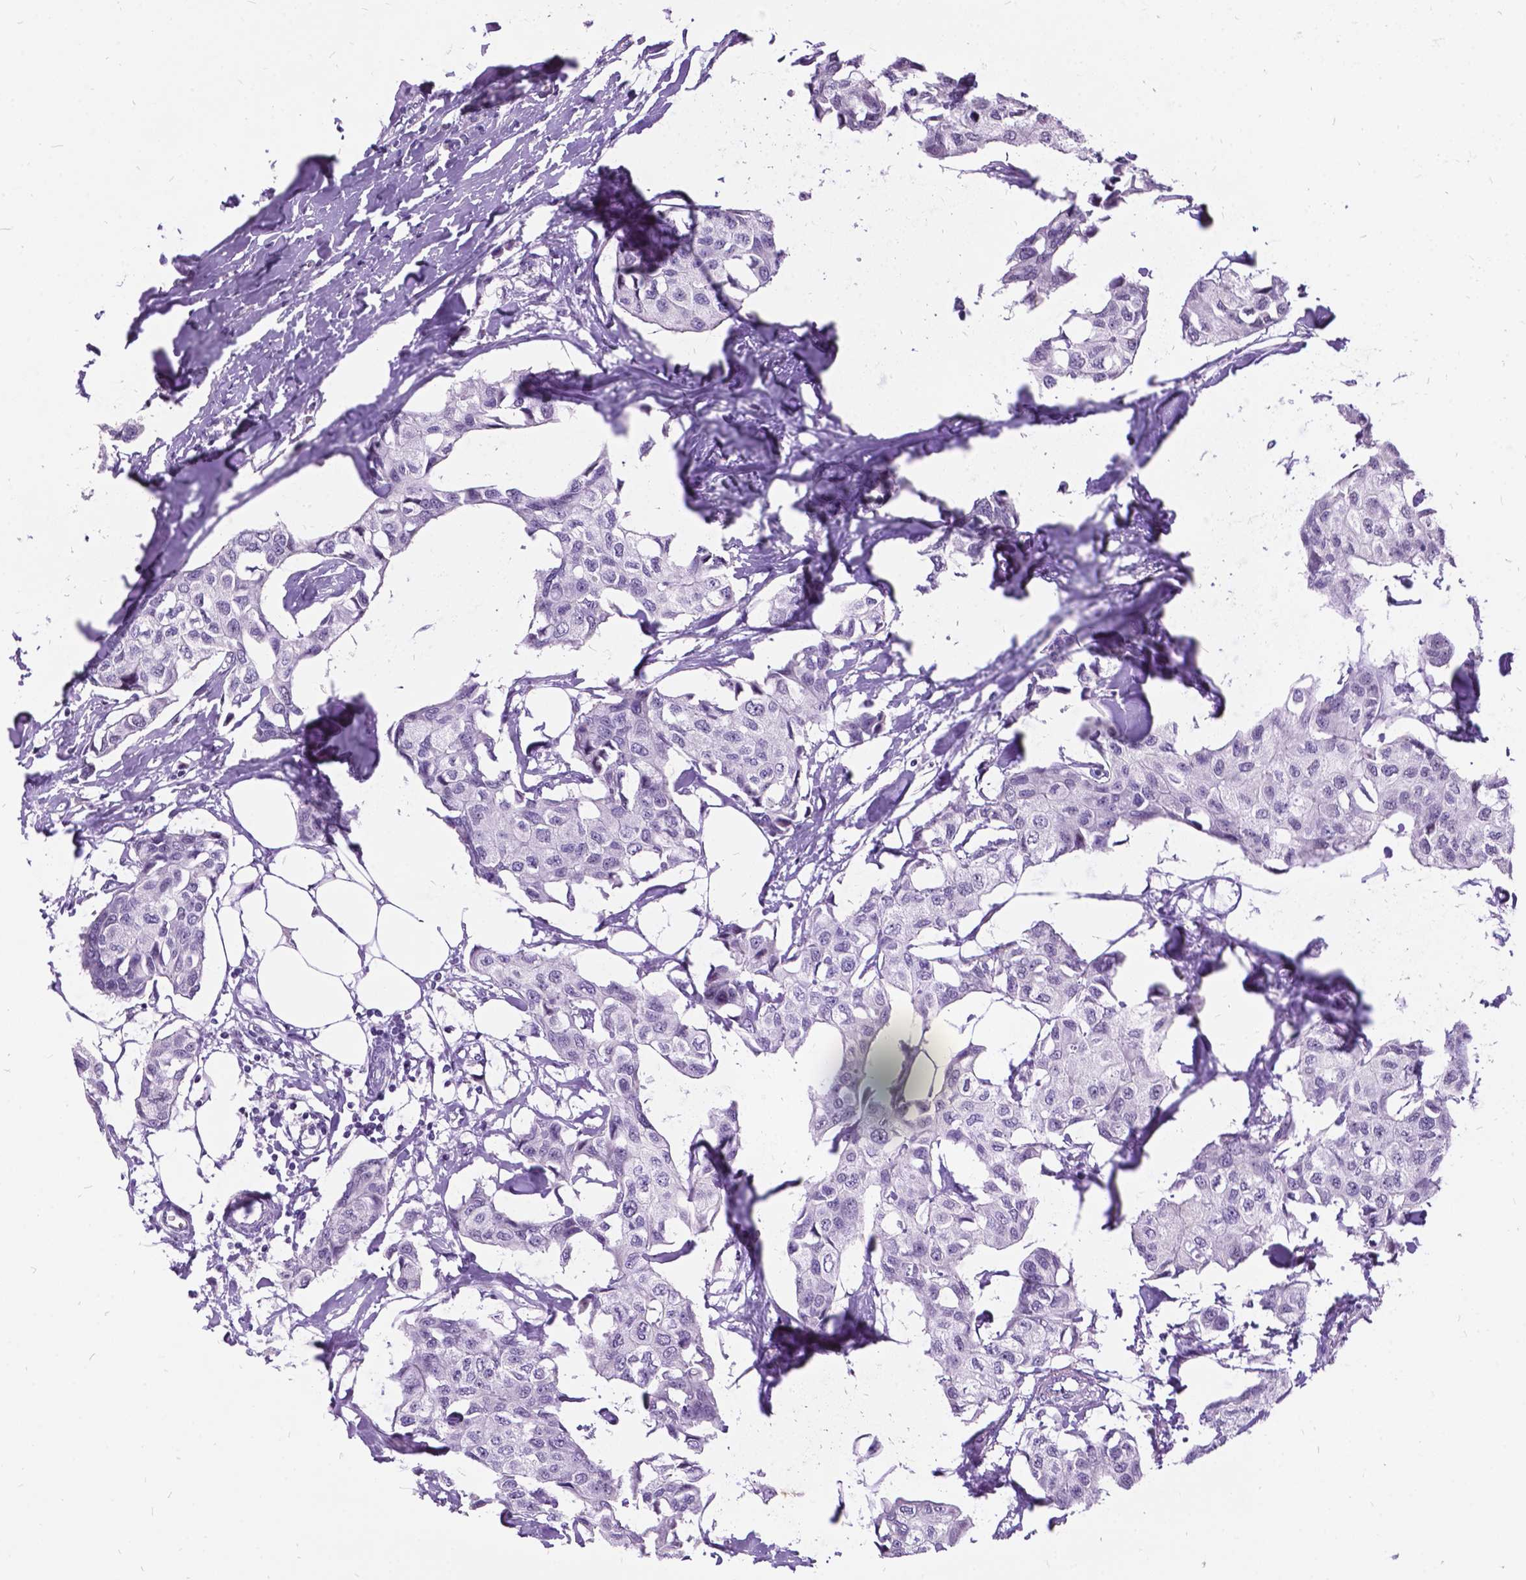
{"staining": {"intensity": "negative", "quantity": "none", "location": "none"}, "tissue": "breast cancer", "cell_type": "Tumor cells", "image_type": "cancer", "snomed": [{"axis": "morphology", "description": "Duct carcinoma"}, {"axis": "topography", "description": "Breast"}], "caption": "Tumor cells show no significant staining in breast cancer.", "gene": "DPF3", "patient": {"sex": "female", "age": 80}}